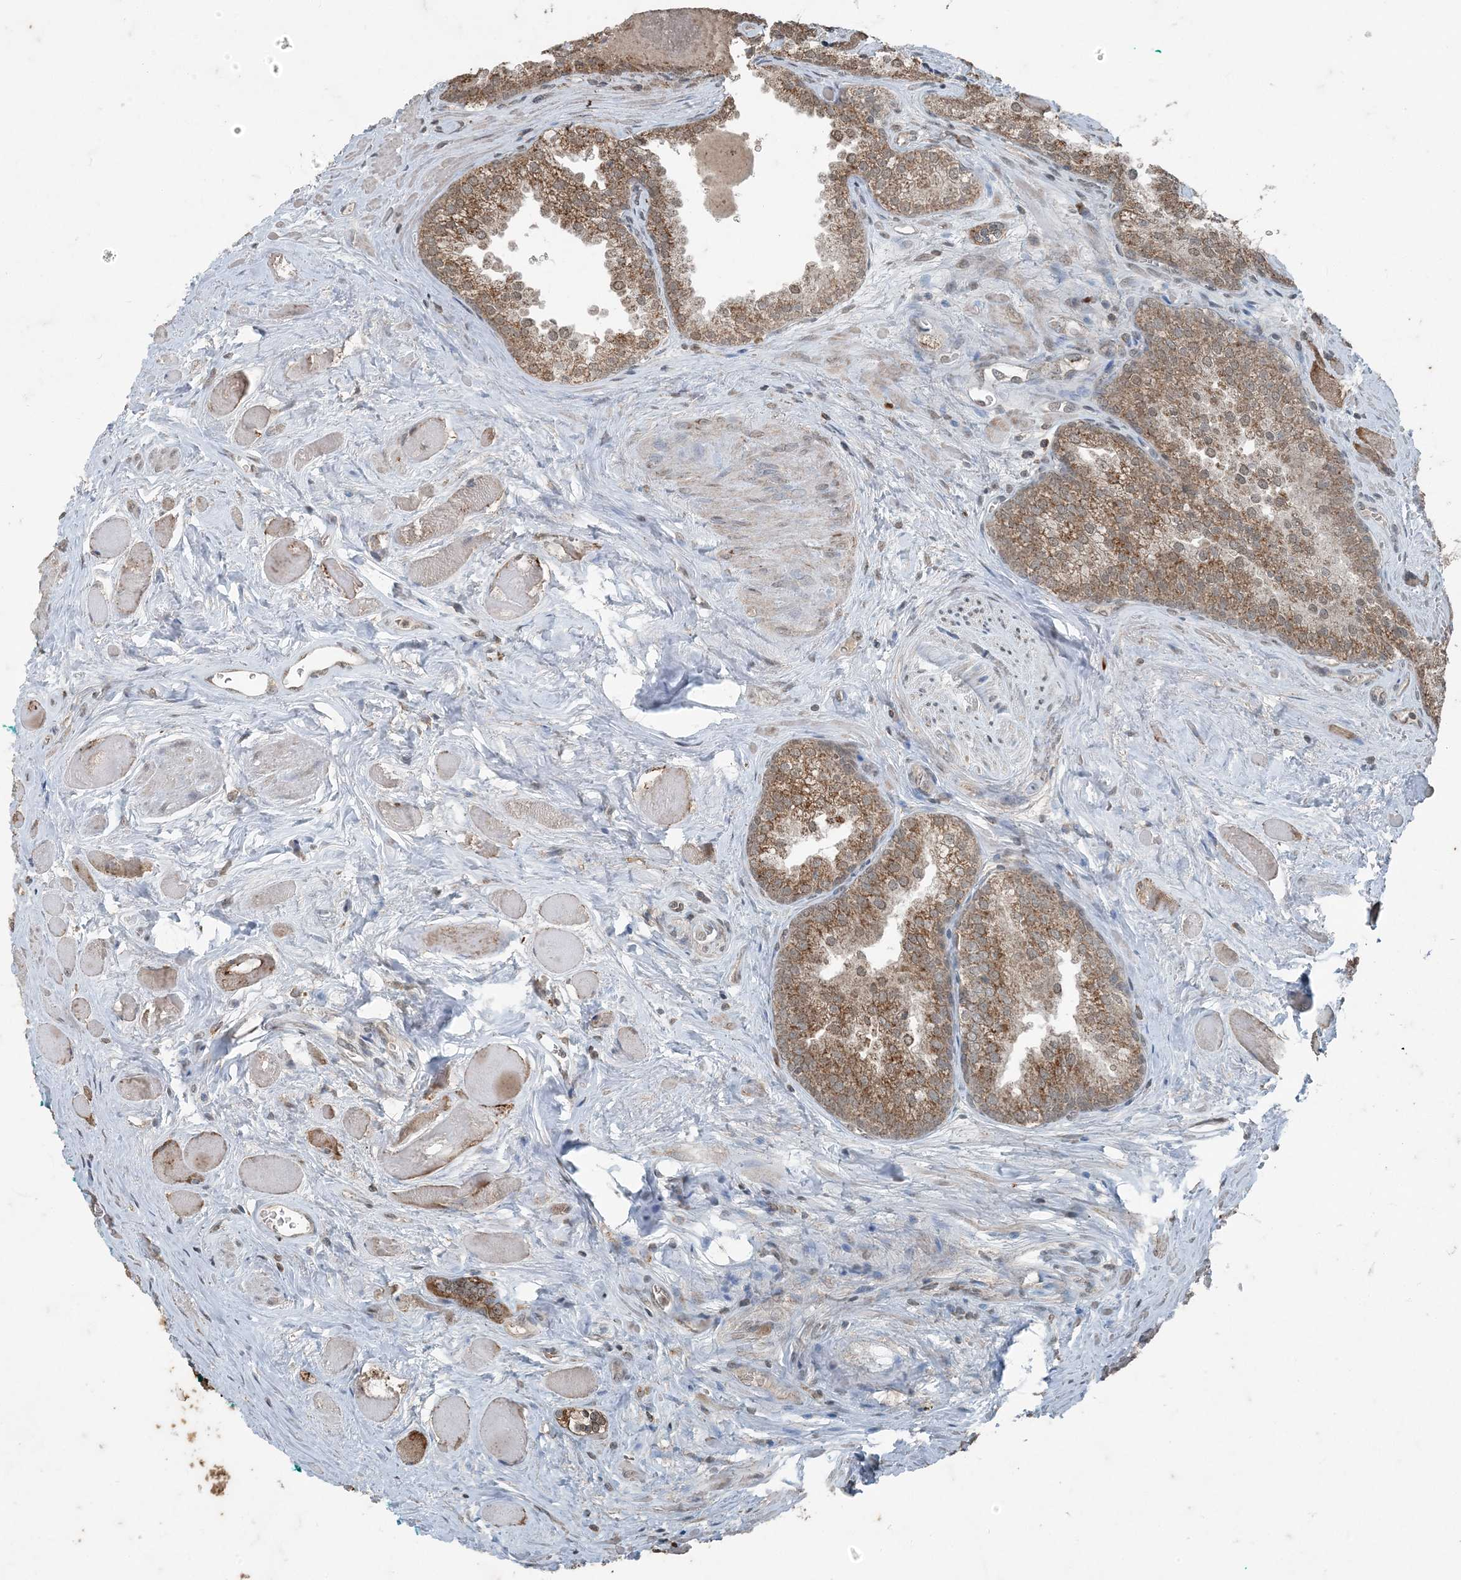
{"staining": {"intensity": "moderate", "quantity": ">75%", "location": "cytoplasmic/membranous"}, "tissue": "prostate cancer", "cell_type": "Tumor cells", "image_type": "cancer", "snomed": [{"axis": "morphology", "description": "Adenocarcinoma, Low grade"}, {"axis": "topography", "description": "Prostate"}], "caption": "DAB immunohistochemical staining of prostate cancer (low-grade adenocarcinoma) reveals moderate cytoplasmic/membranous protein positivity in approximately >75% of tumor cells.", "gene": "GNL1", "patient": {"sex": "male", "age": 67}}